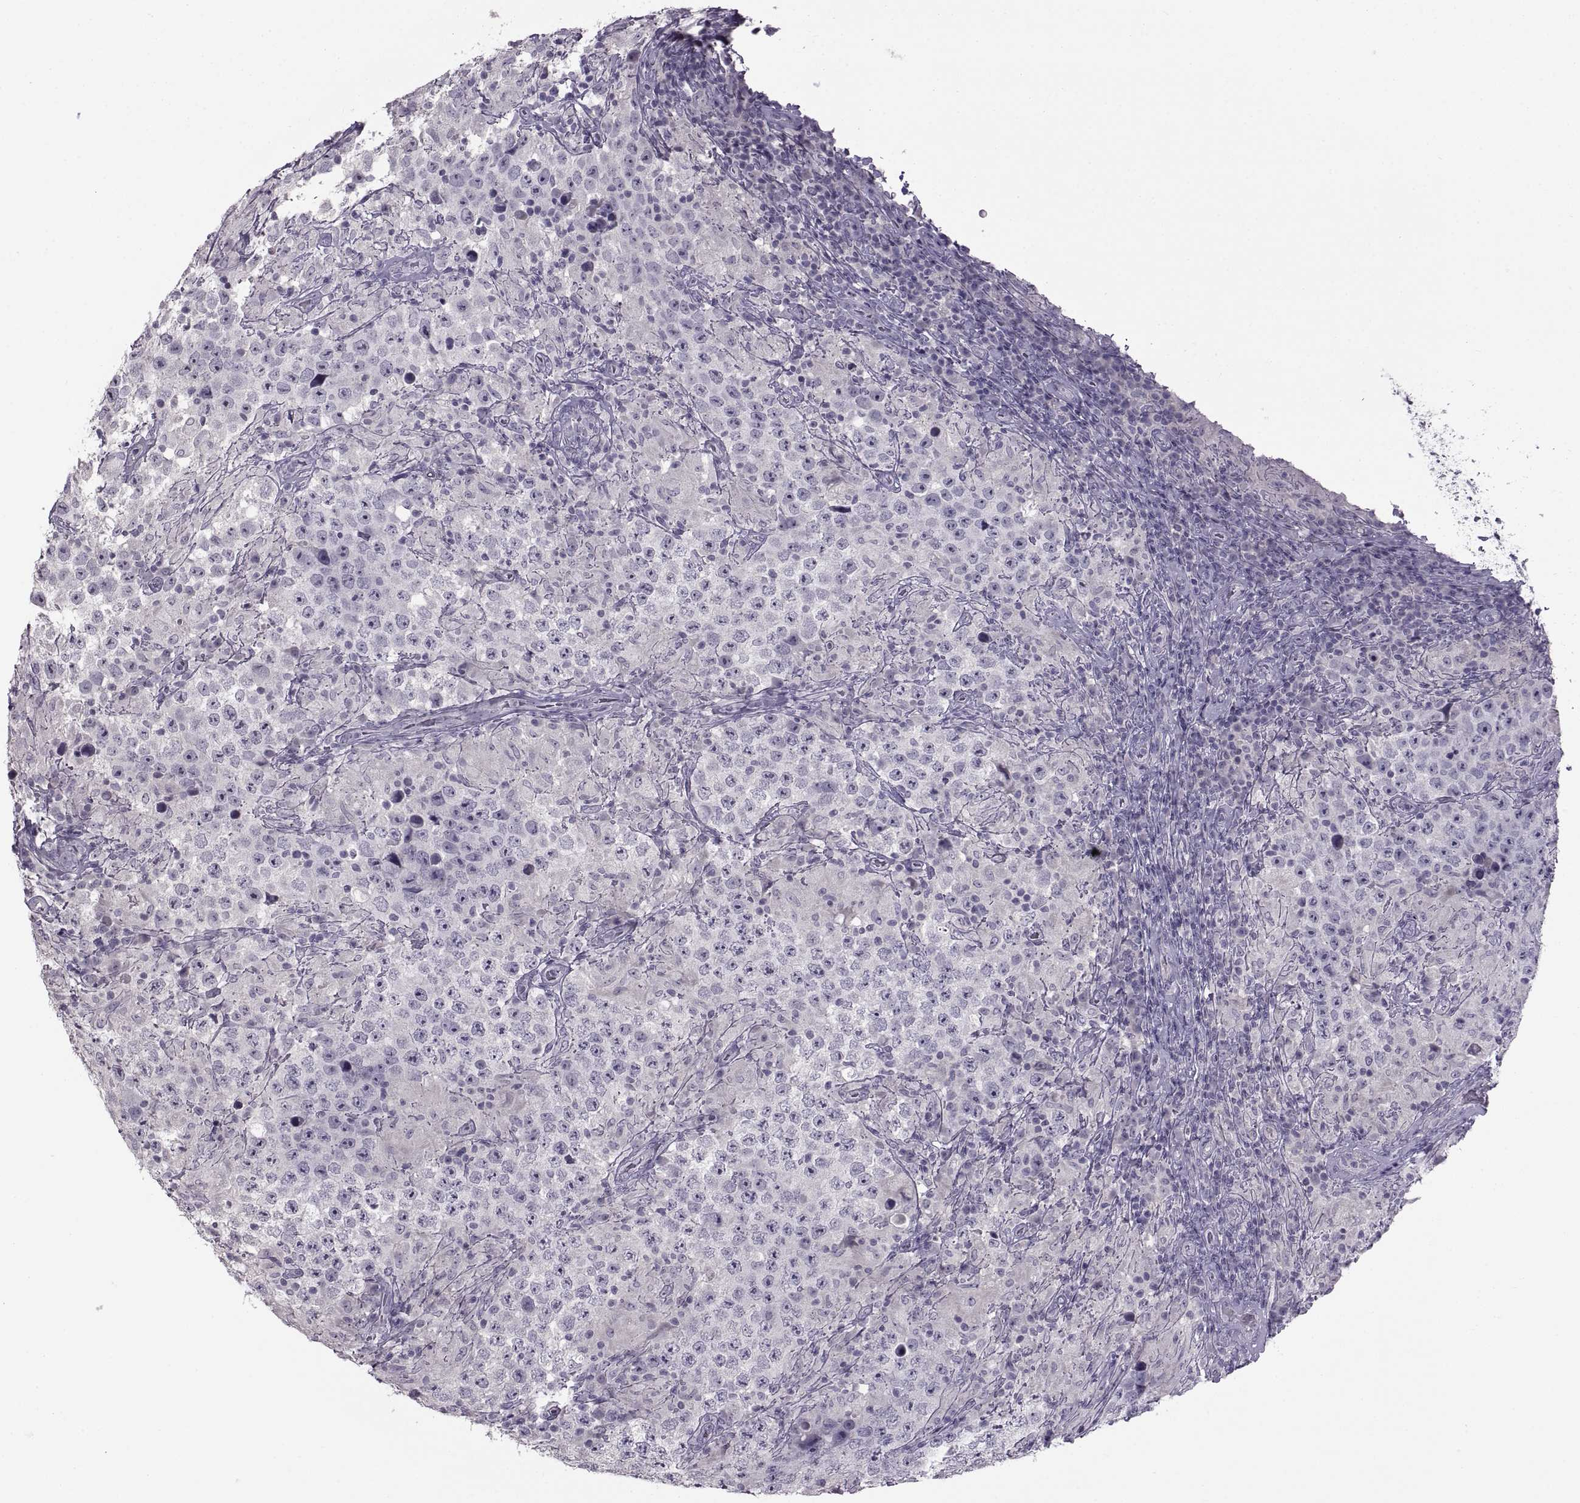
{"staining": {"intensity": "negative", "quantity": "none", "location": "none"}, "tissue": "testis cancer", "cell_type": "Tumor cells", "image_type": "cancer", "snomed": [{"axis": "morphology", "description": "Seminoma, NOS"}, {"axis": "morphology", "description": "Carcinoma, Embryonal, NOS"}, {"axis": "topography", "description": "Testis"}], "caption": "Immunohistochemical staining of human testis cancer (seminoma) demonstrates no significant positivity in tumor cells.", "gene": "BSPH1", "patient": {"sex": "male", "age": 41}}